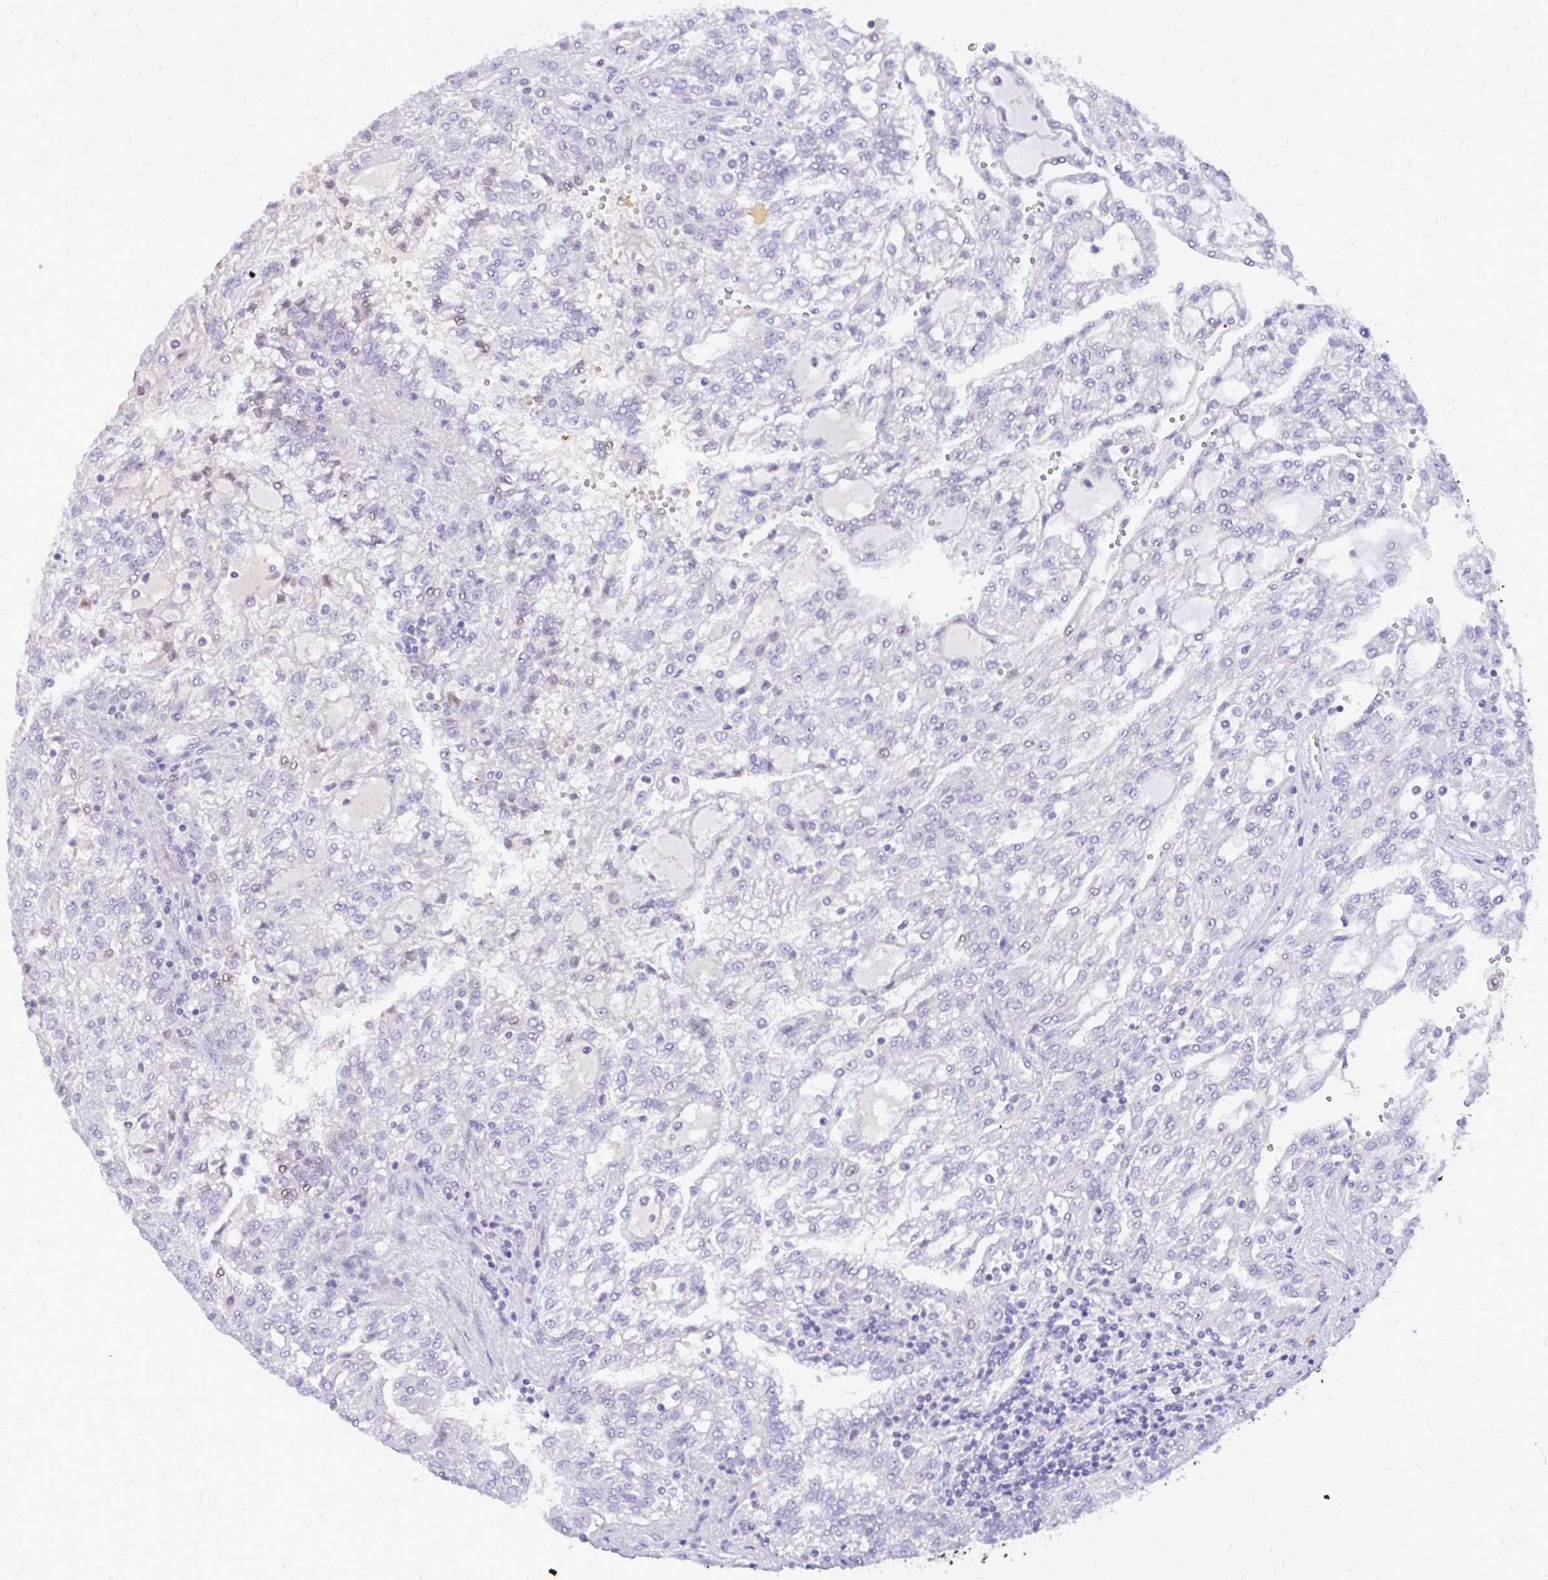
{"staining": {"intensity": "negative", "quantity": "none", "location": "none"}, "tissue": "renal cancer", "cell_type": "Tumor cells", "image_type": "cancer", "snomed": [{"axis": "morphology", "description": "Adenocarcinoma, NOS"}, {"axis": "topography", "description": "Kidney"}], "caption": "Immunohistochemistry (IHC) of renal cancer (adenocarcinoma) demonstrates no staining in tumor cells.", "gene": "MAP1LC3A", "patient": {"sex": "male", "age": 63}}